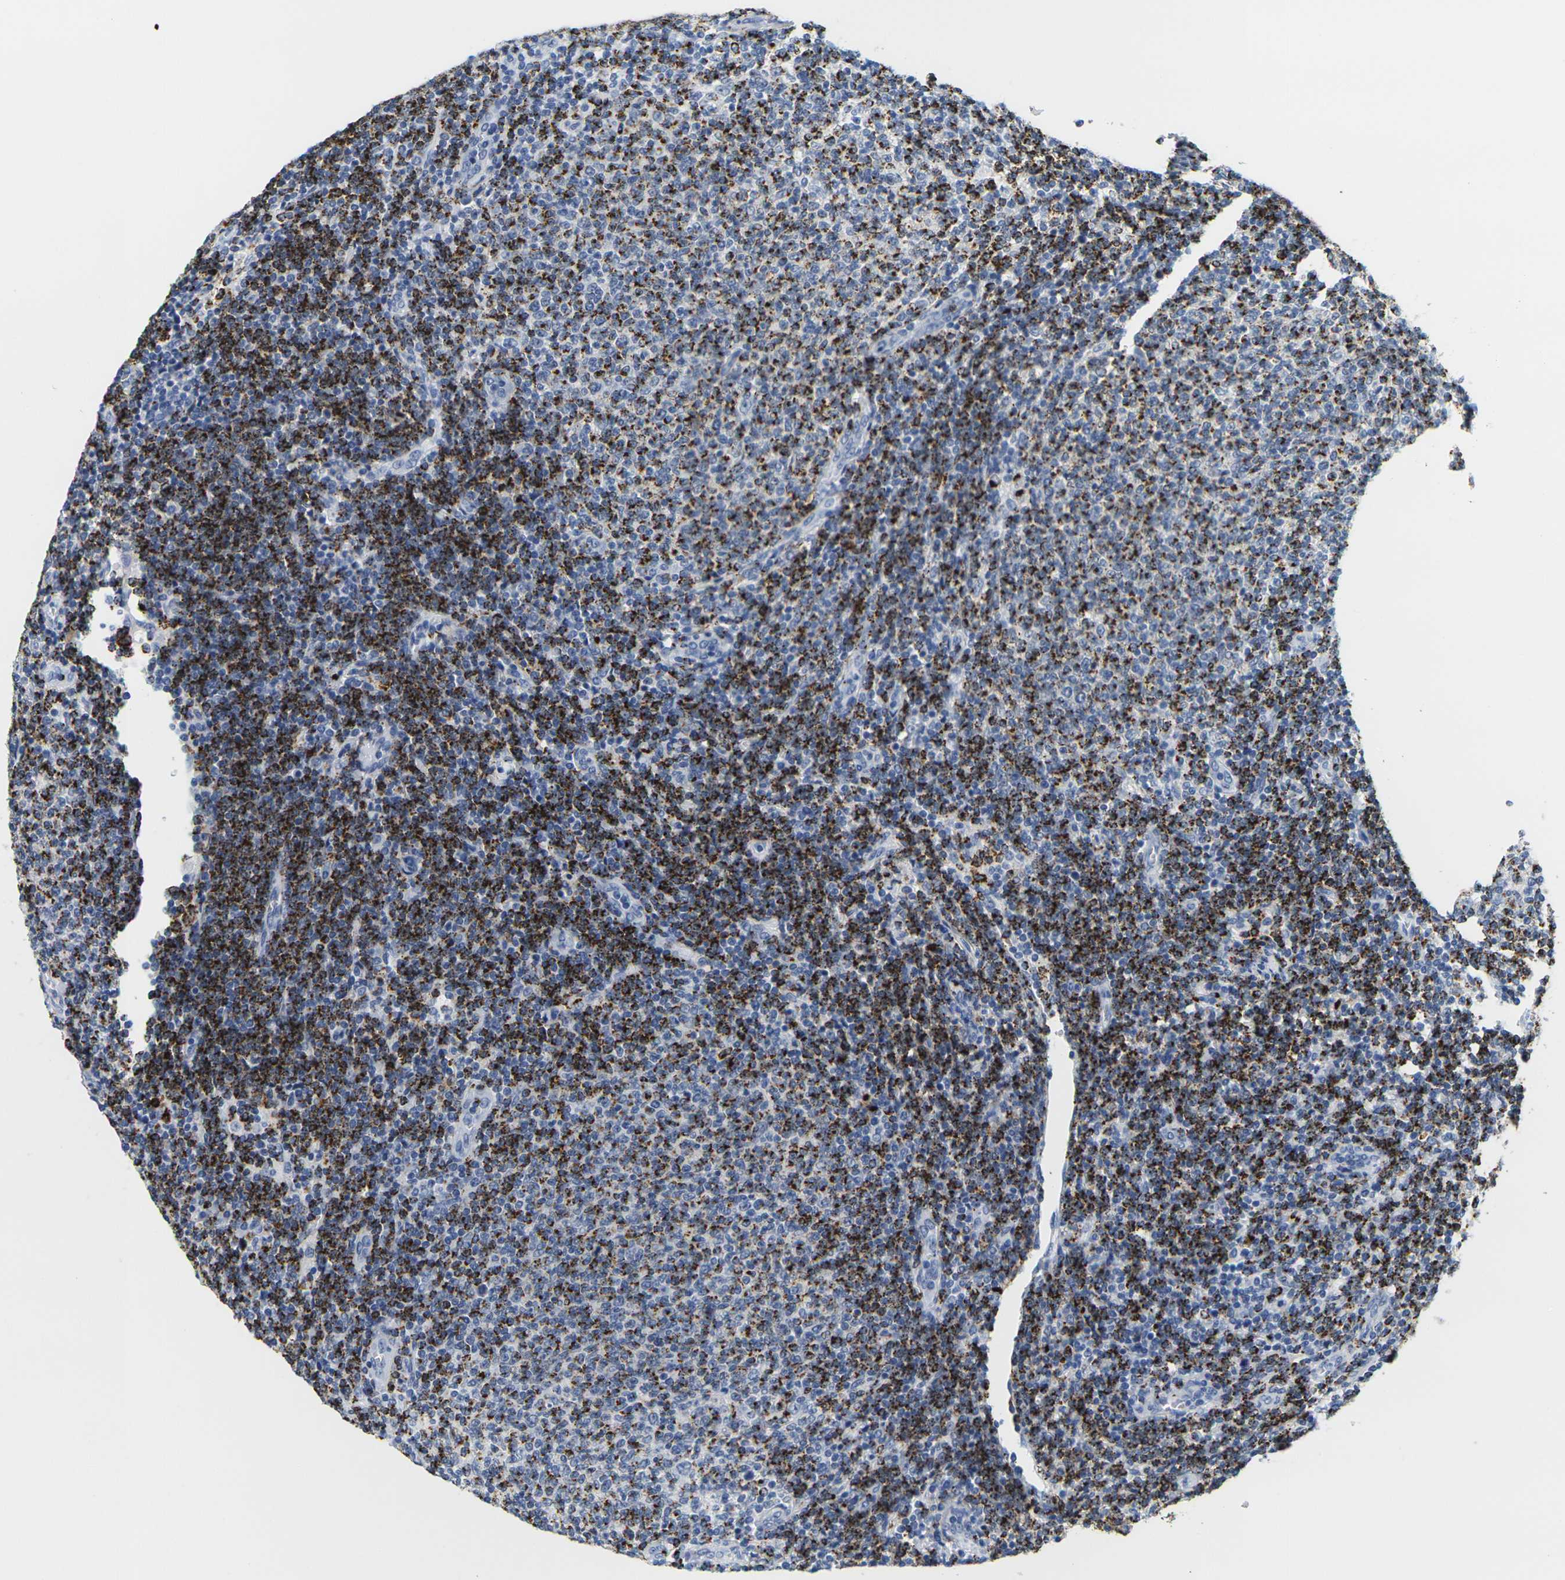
{"staining": {"intensity": "strong", "quantity": ">75%", "location": "cytoplasmic/membranous"}, "tissue": "lymphoma", "cell_type": "Tumor cells", "image_type": "cancer", "snomed": [{"axis": "morphology", "description": "Malignant lymphoma, non-Hodgkin's type, Low grade"}, {"axis": "topography", "description": "Lymph node"}], "caption": "A photomicrograph of lymphoma stained for a protein displays strong cytoplasmic/membranous brown staining in tumor cells.", "gene": "HLA-DOB", "patient": {"sex": "male", "age": 66}}